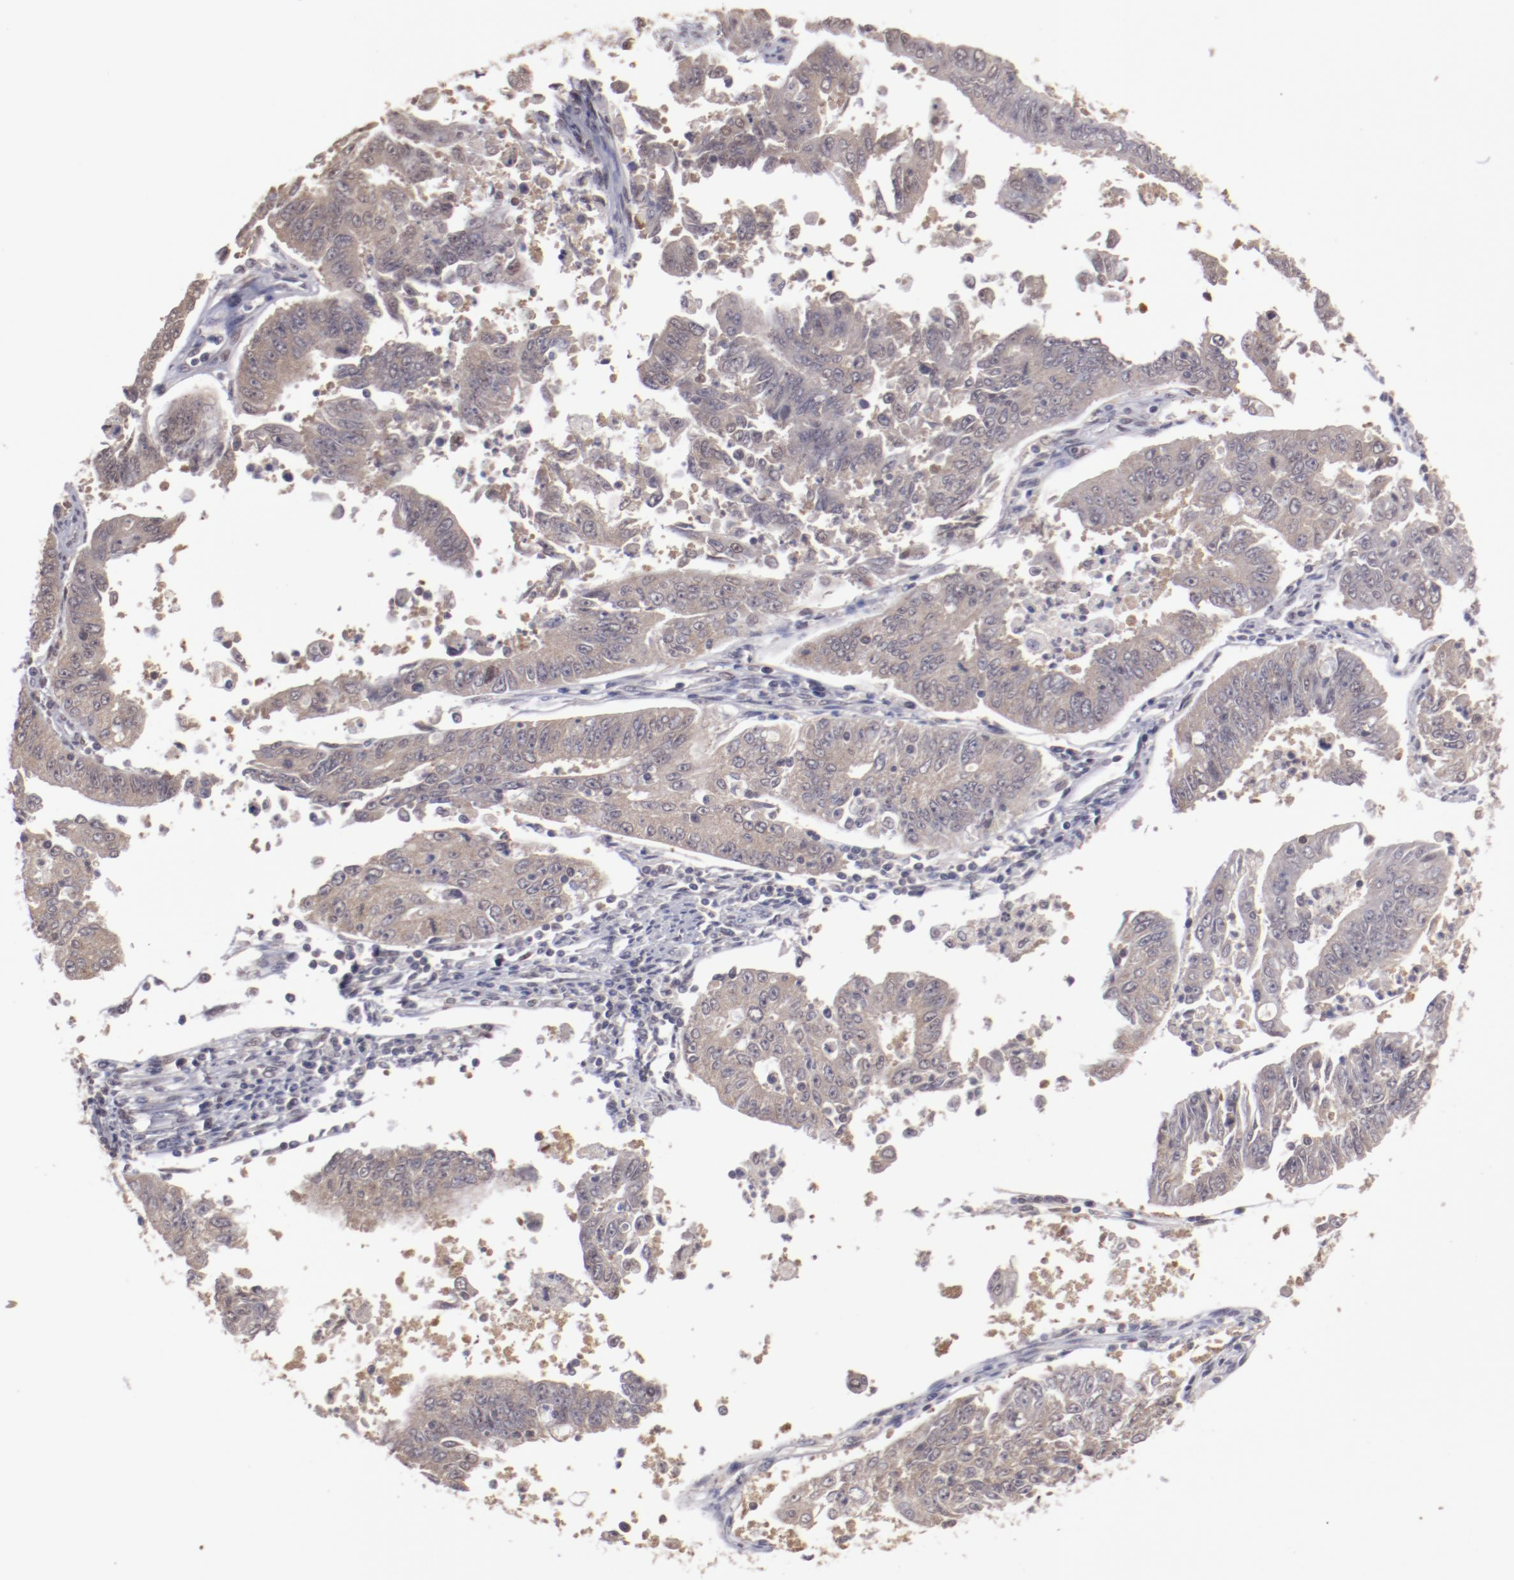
{"staining": {"intensity": "weak", "quantity": ">75%", "location": "cytoplasmic/membranous"}, "tissue": "endometrial cancer", "cell_type": "Tumor cells", "image_type": "cancer", "snomed": [{"axis": "morphology", "description": "Adenocarcinoma, NOS"}, {"axis": "topography", "description": "Endometrium"}], "caption": "Endometrial cancer stained with DAB (3,3'-diaminobenzidine) IHC demonstrates low levels of weak cytoplasmic/membranous expression in approximately >75% of tumor cells. Using DAB (brown) and hematoxylin (blue) stains, captured at high magnification using brightfield microscopy.", "gene": "ARNT", "patient": {"sex": "female", "age": 42}}